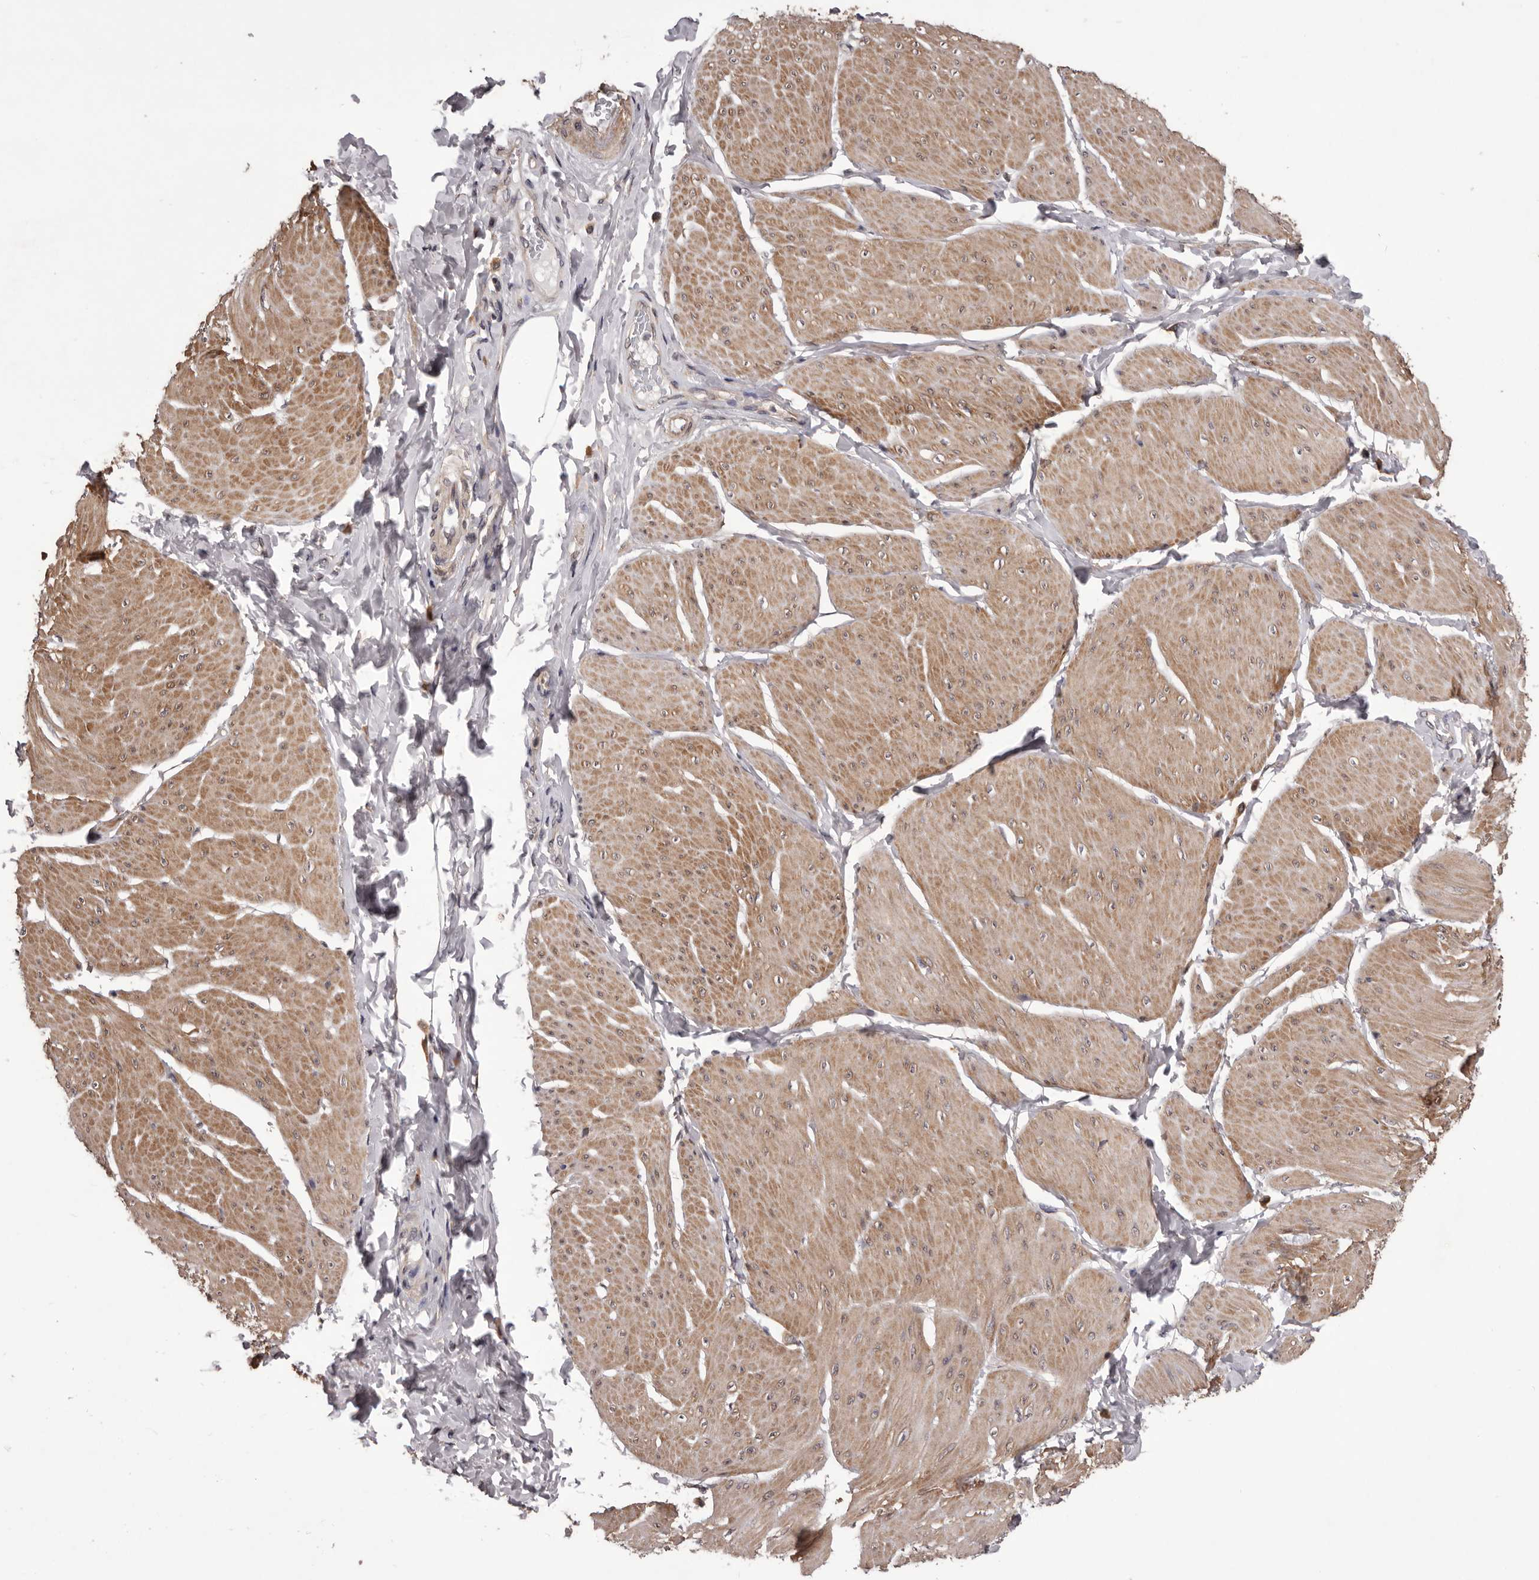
{"staining": {"intensity": "moderate", "quantity": ">75%", "location": "cytoplasmic/membranous"}, "tissue": "smooth muscle", "cell_type": "Smooth muscle cells", "image_type": "normal", "snomed": [{"axis": "morphology", "description": "Urothelial carcinoma, High grade"}, {"axis": "topography", "description": "Urinary bladder"}], "caption": "Protein expression analysis of normal human smooth muscle reveals moderate cytoplasmic/membranous expression in about >75% of smooth muscle cells.", "gene": "CELF3", "patient": {"sex": "male", "age": 46}}